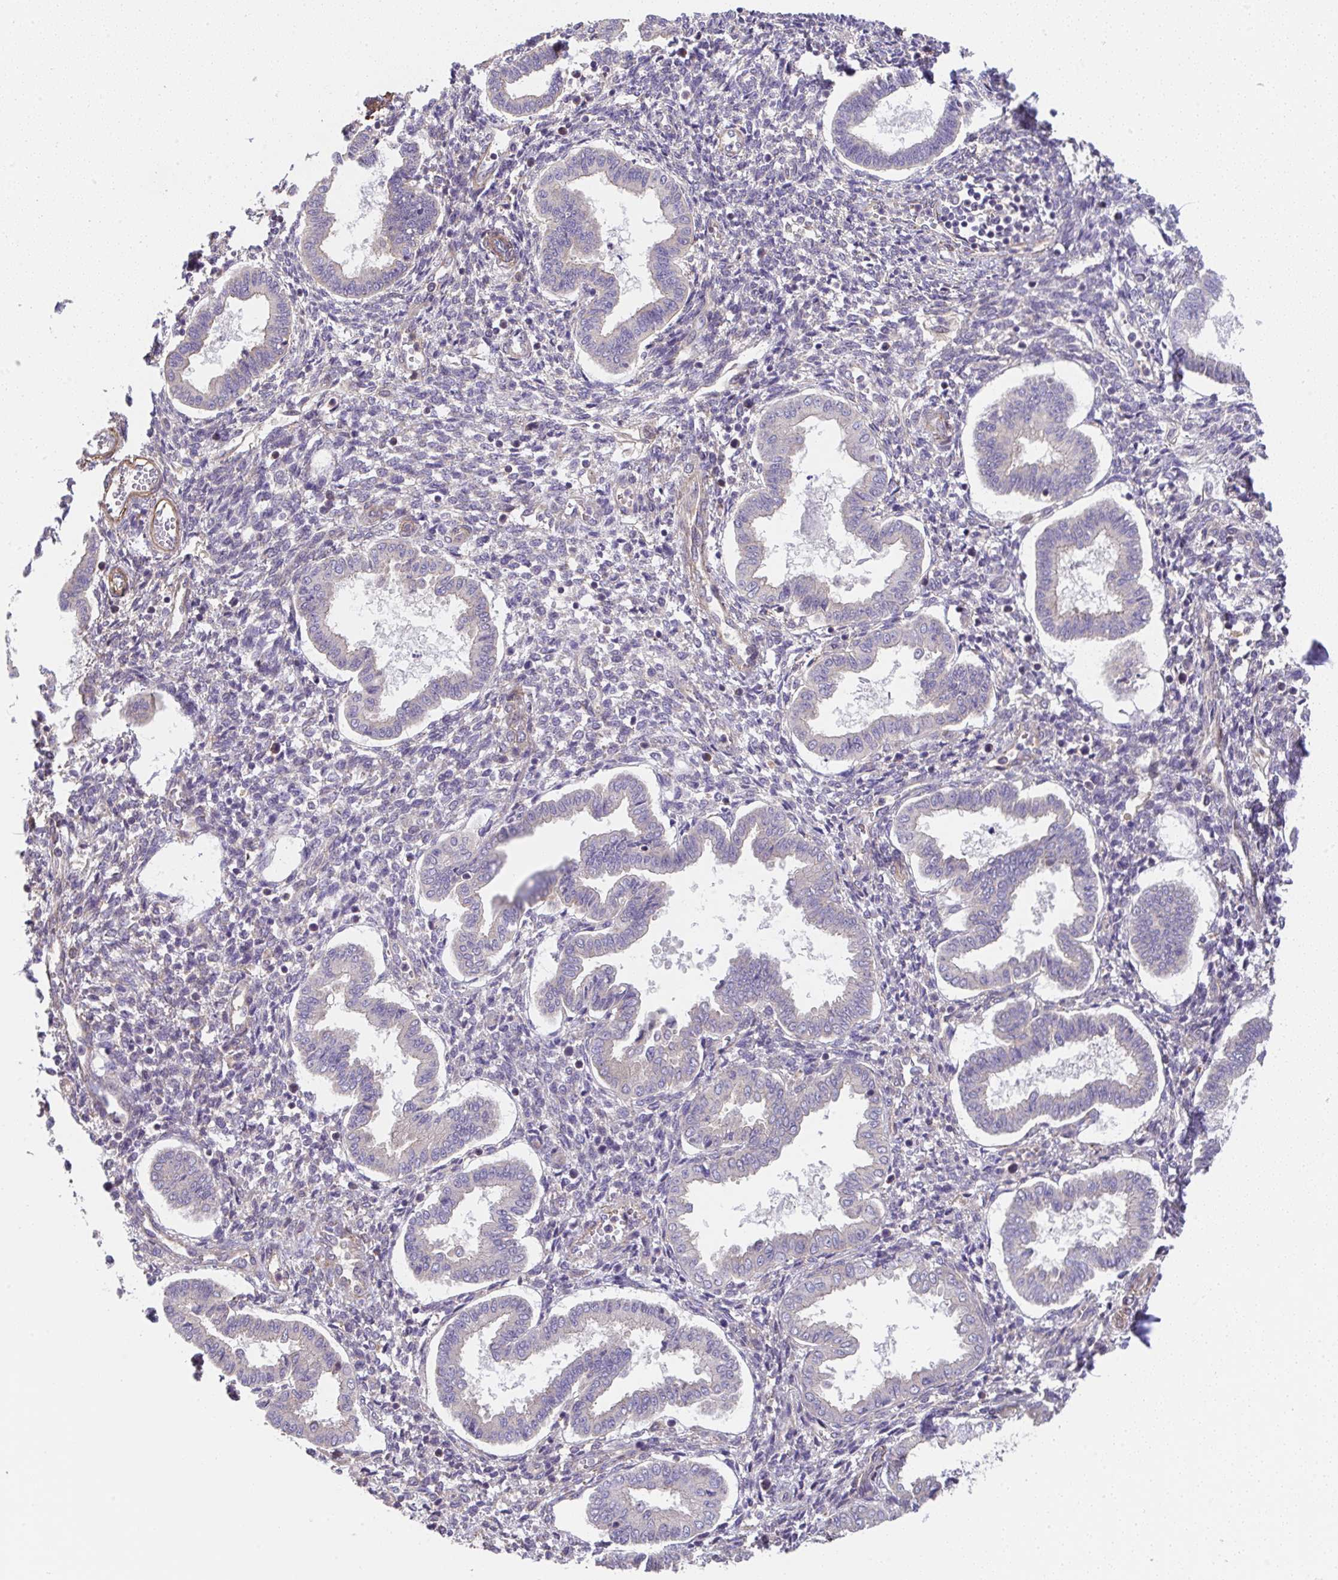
{"staining": {"intensity": "weak", "quantity": "<25%", "location": "cytoplasmic/membranous"}, "tissue": "endometrium", "cell_type": "Cells in endometrial stroma", "image_type": "normal", "snomed": [{"axis": "morphology", "description": "Normal tissue, NOS"}, {"axis": "topography", "description": "Endometrium"}], "caption": "This histopathology image is of unremarkable endometrium stained with IHC to label a protein in brown with the nuclei are counter-stained blue. There is no expression in cells in endometrial stroma.", "gene": "ZNF696", "patient": {"sex": "female", "age": 24}}